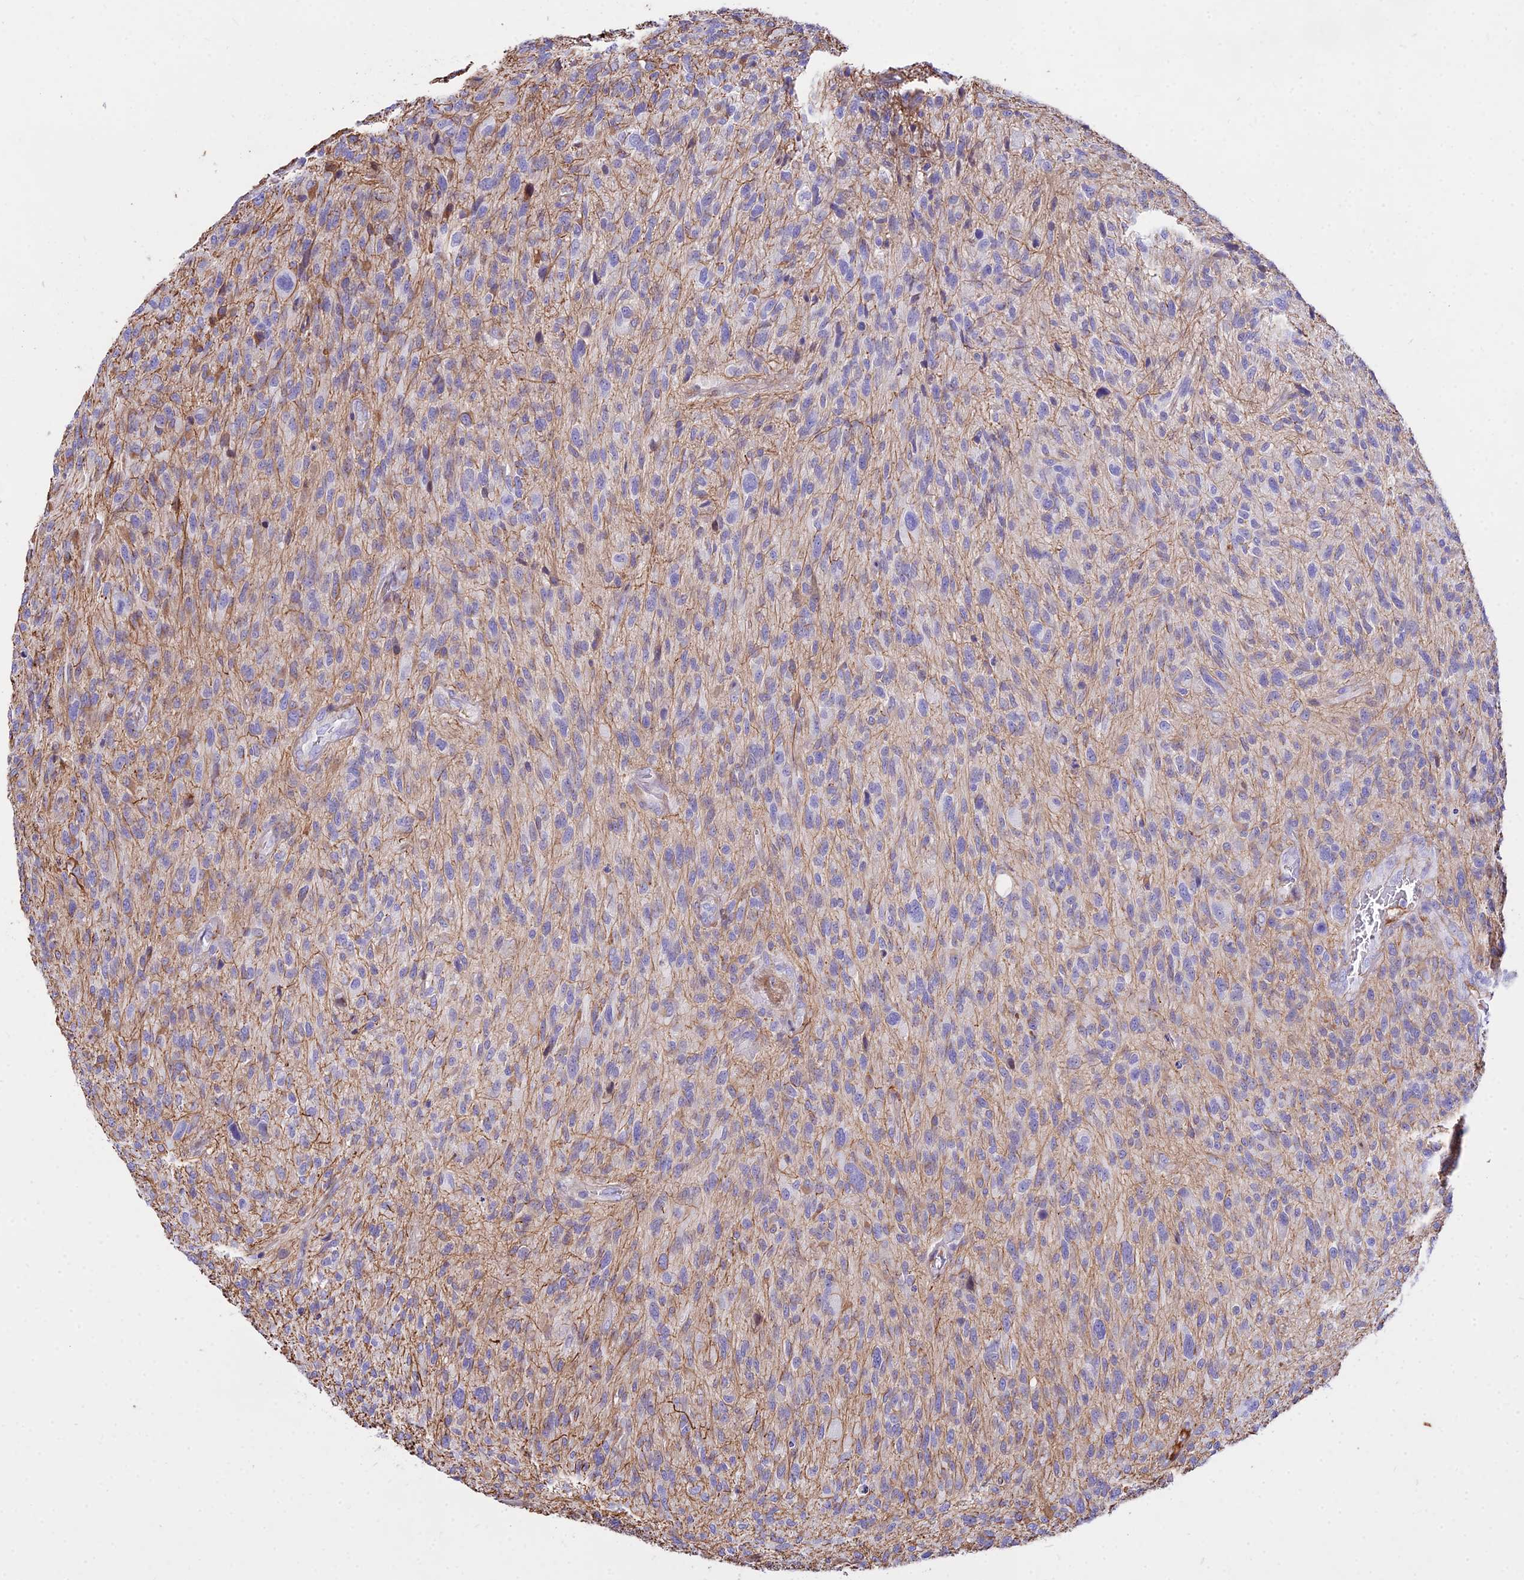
{"staining": {"intensity": "negative", "quantity": "none", "location": "none"}, "tissue": "glioma", "cell_type": "Tumor cells", "image_type": "cancer", "snomed": [{"axis": "morphology", "description": "Glioma, malignant, High grade"}, {"axis": "topography", "description": "Brain"}], "caption": "Immunohistochemistry (IHC) photomicrograph of neoplastic tissue: glioma stained with DAB shows no significant protein expression in tumor cells.", "gene": "DLX1", "patient": {"sex": "male", "age": 47}}